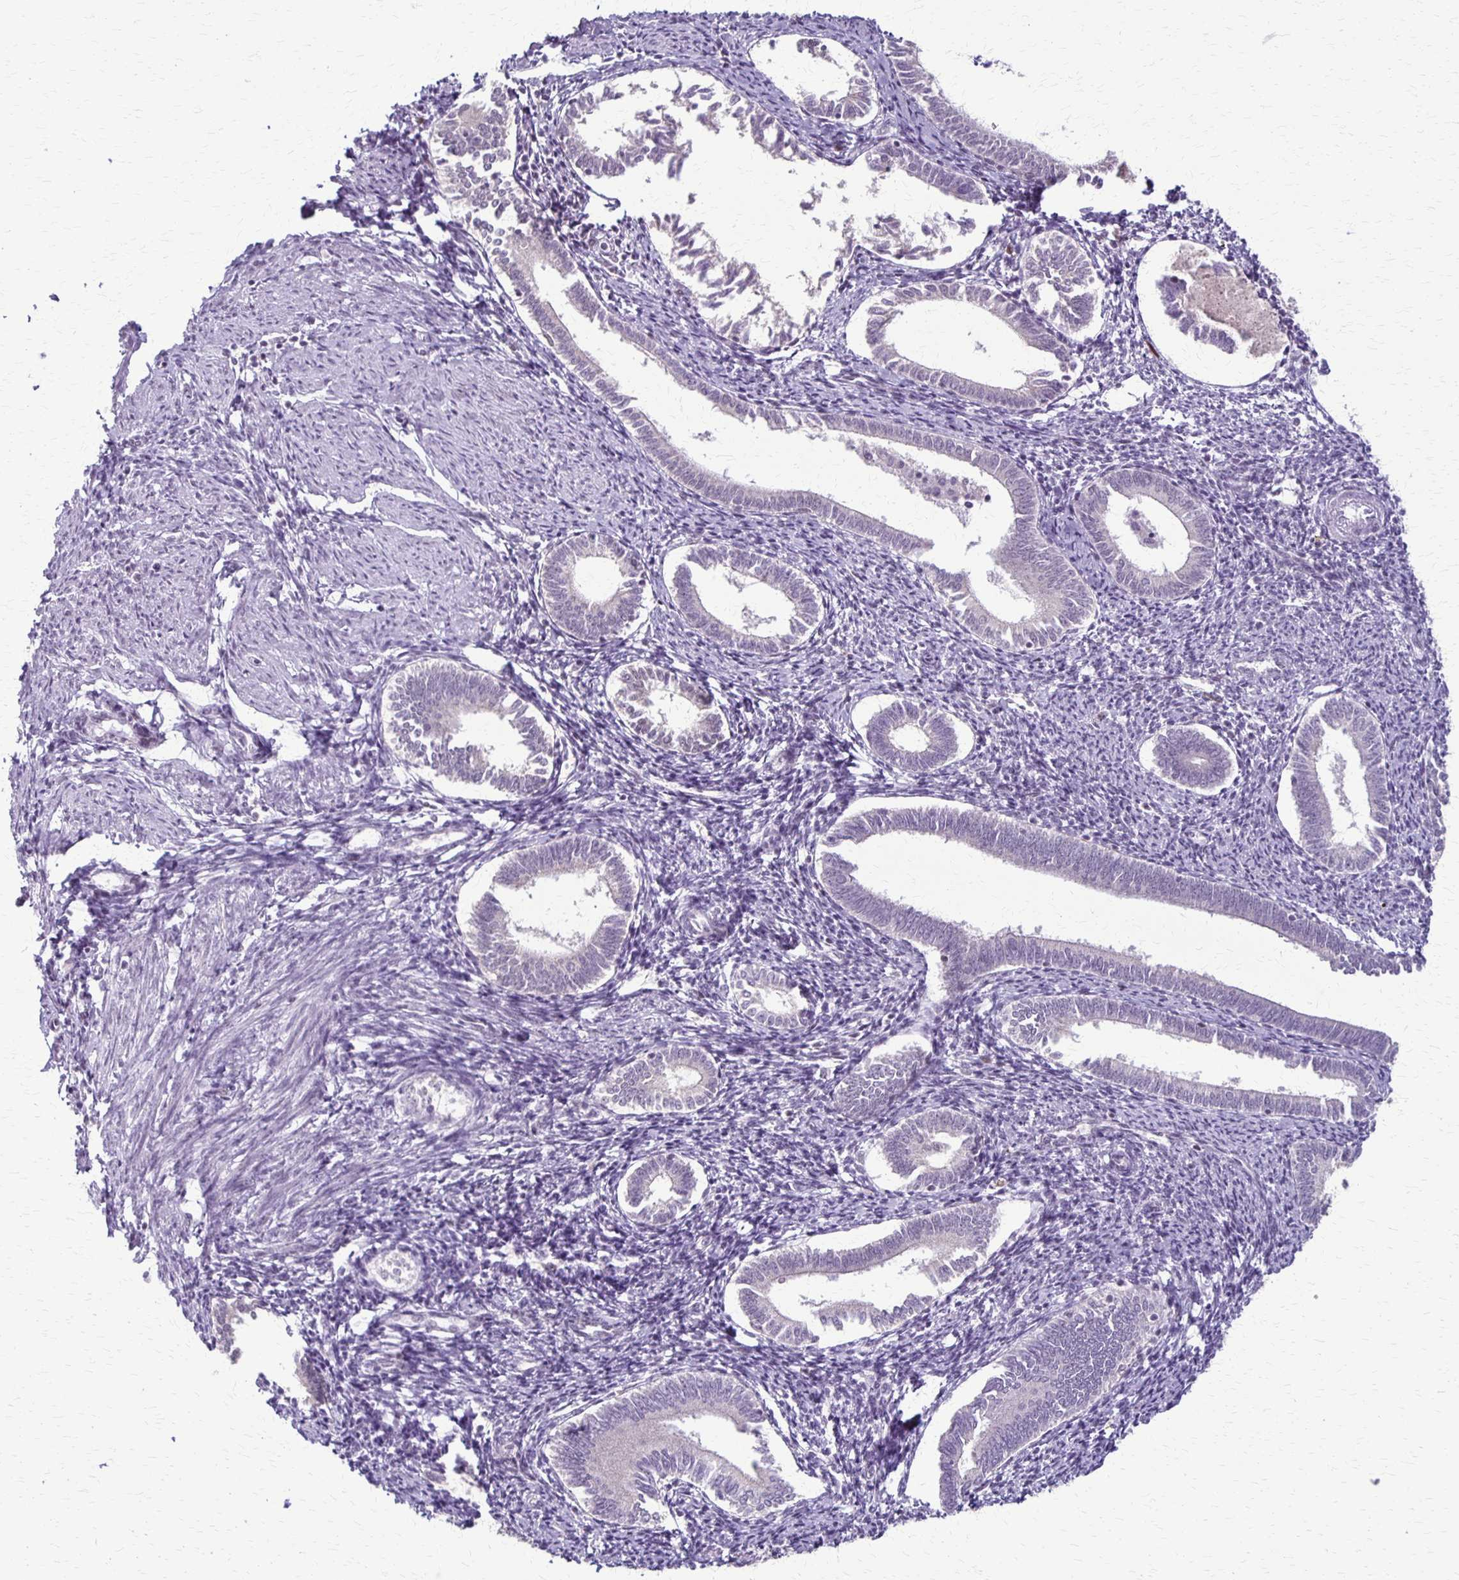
{"staining": {"intensity": "negative", "quantity": "none", "location": "none"}, "tissue": "endometrium", "cell_type": "Cells in endometrial stroma", "image_type": "normal", "snomed": [{"axis": "morphology", "description": "Normal tissue, NOS"}, {"axis": "topography", "description": "Endometrium"}], "caption": "Immunohistochemical staining of unremarkable endometrium shows no significant staining in cells in endometrial stroma. (Stains: DAB (3,3'-diaminobenzidine) immunohistochemistry with hematoxylin counter stain, Microscopy: brightfield microscopy at high magnification).", "gene": "SLC35E2B", "patient": {"sex": "female", "age": 41}}